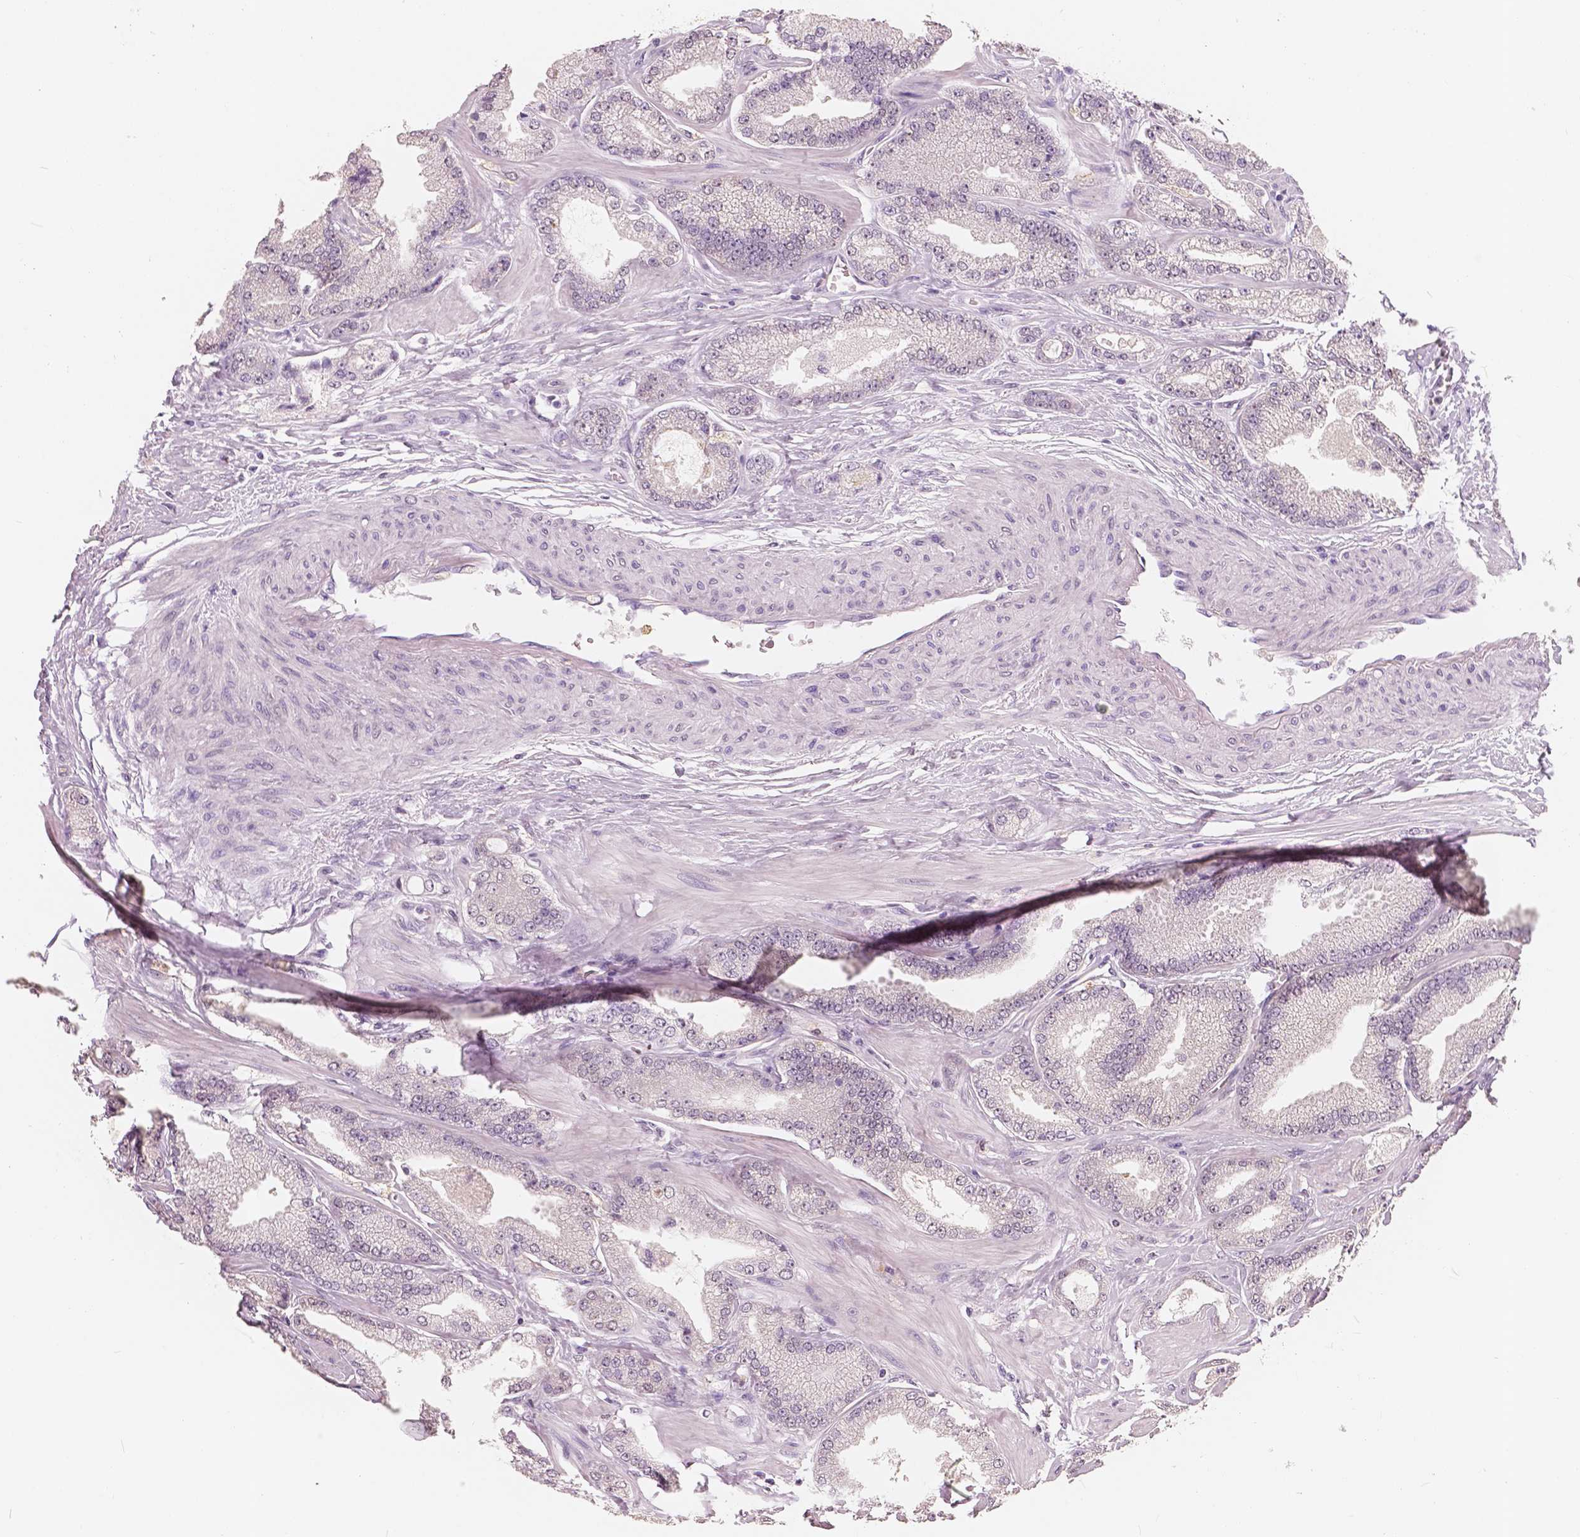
{"staining": {"intensity": "negative", "quantity": "none", "location": "none"}, "tissue": "prostate cancer", "cell_type": "Tumor cells", "image_type": "cancer", "snomed": [{"axis": "morphology", "description": "Adenocarcinoma, Low grade"}, {"axis": "topography", "description": "Prostate"}], "caption": "A histopathology image of prostate adenocarcinoma (low-grade) stained for a protein exhibits no brown staining in tumor cells.", "gene": "SAT2", "patient": {"sex": "male", "age": 55}}